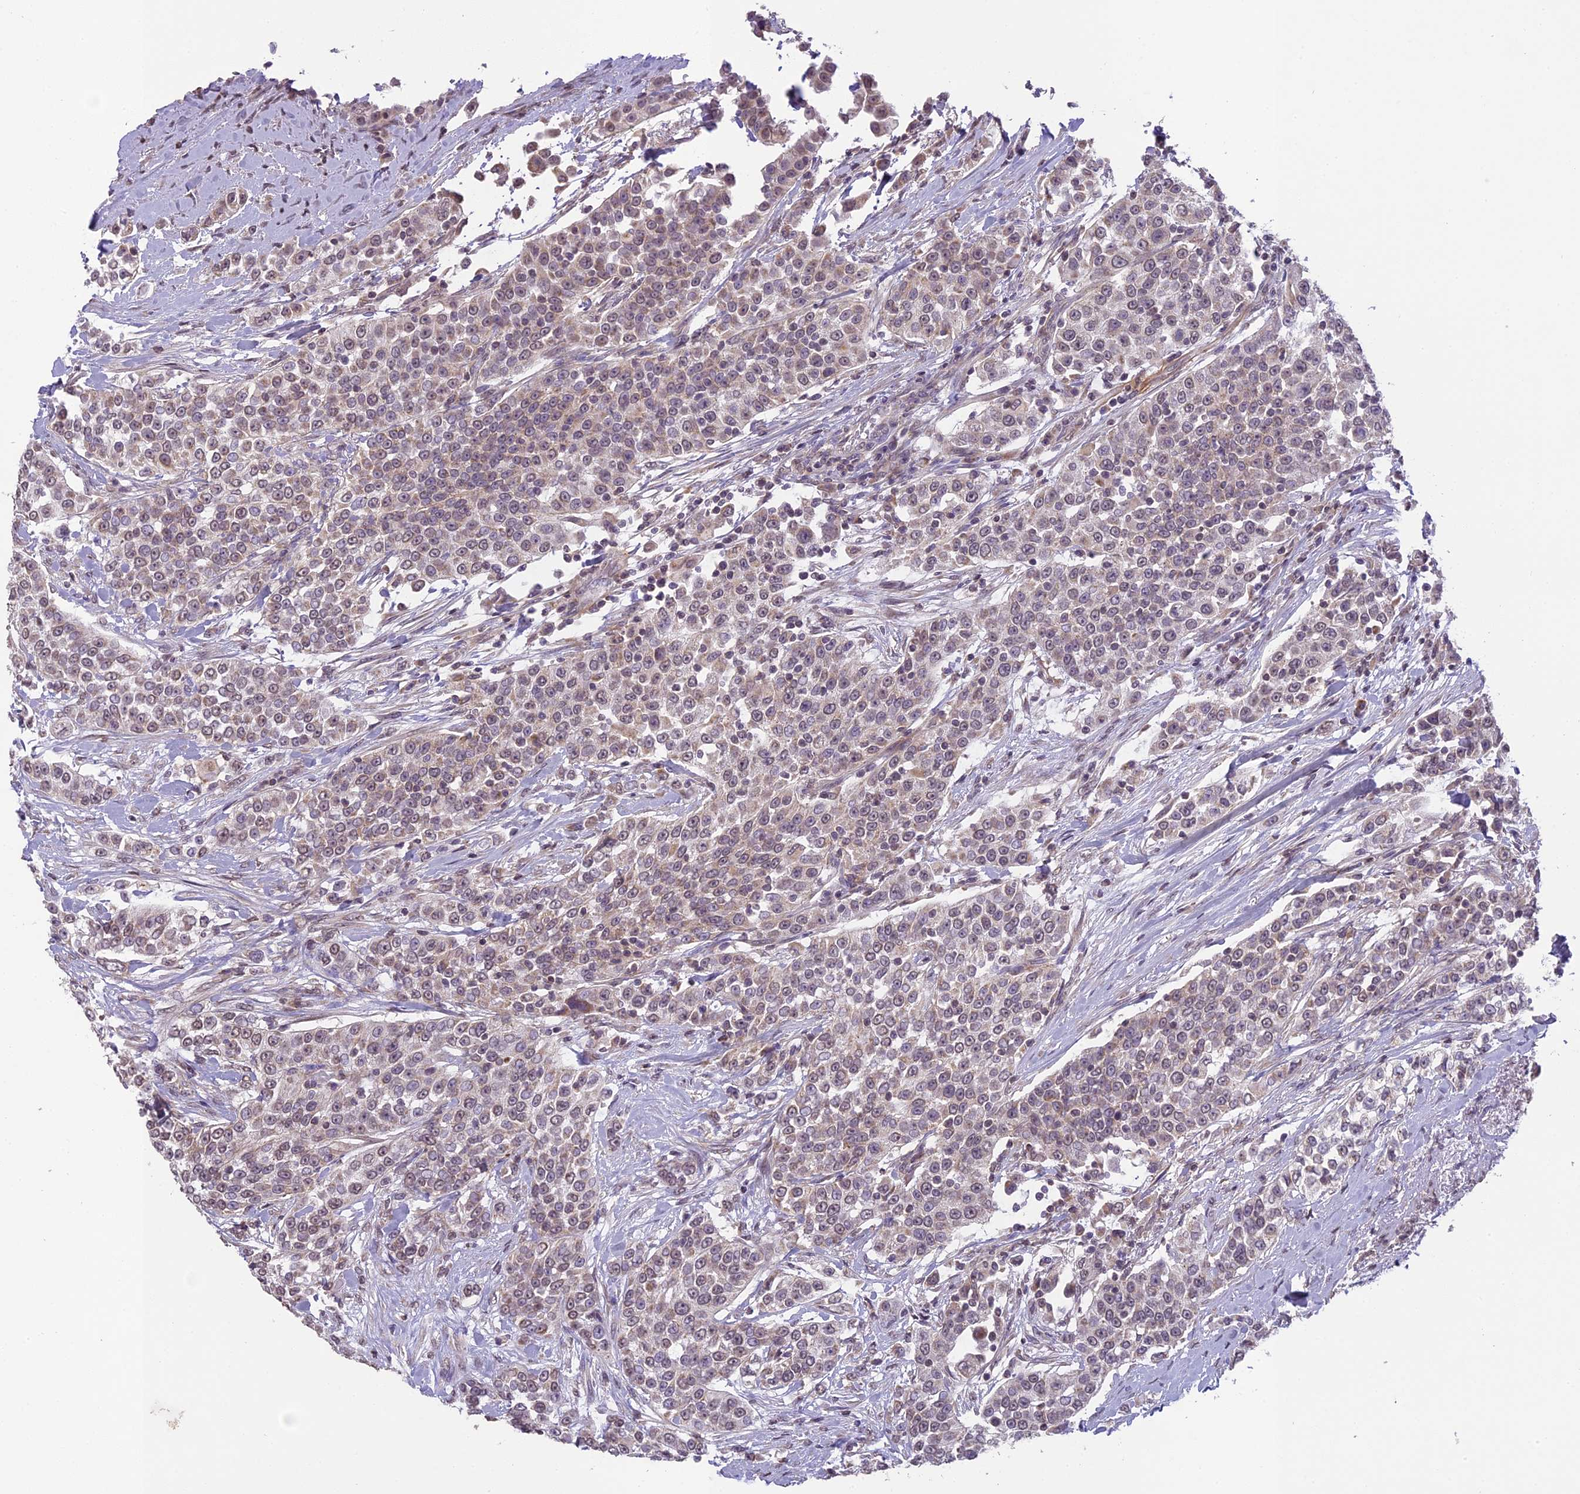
{"staining": {"intensity": "weak", "quantity": "25%-75%", "location": "cytoplasmic/membranous"}, "tissue": "urothelial cancer", "cell_type": "Tumor cells", "image_type": "cancer", "snomed": [{"axis": "morphology", "description": "Urothelial carcinoma, High grade"}, {"axis": "topography", "description": "Urinary bladder"}], "caption": "Approximately 25%-75% of tumor cells in urothelial cancer display weak cytoplasmic/membranous protein staining as visualized by brown immunohistochemical staining.", "gene": "ERG28", "patient": {"sex": "female", "age": 80}}